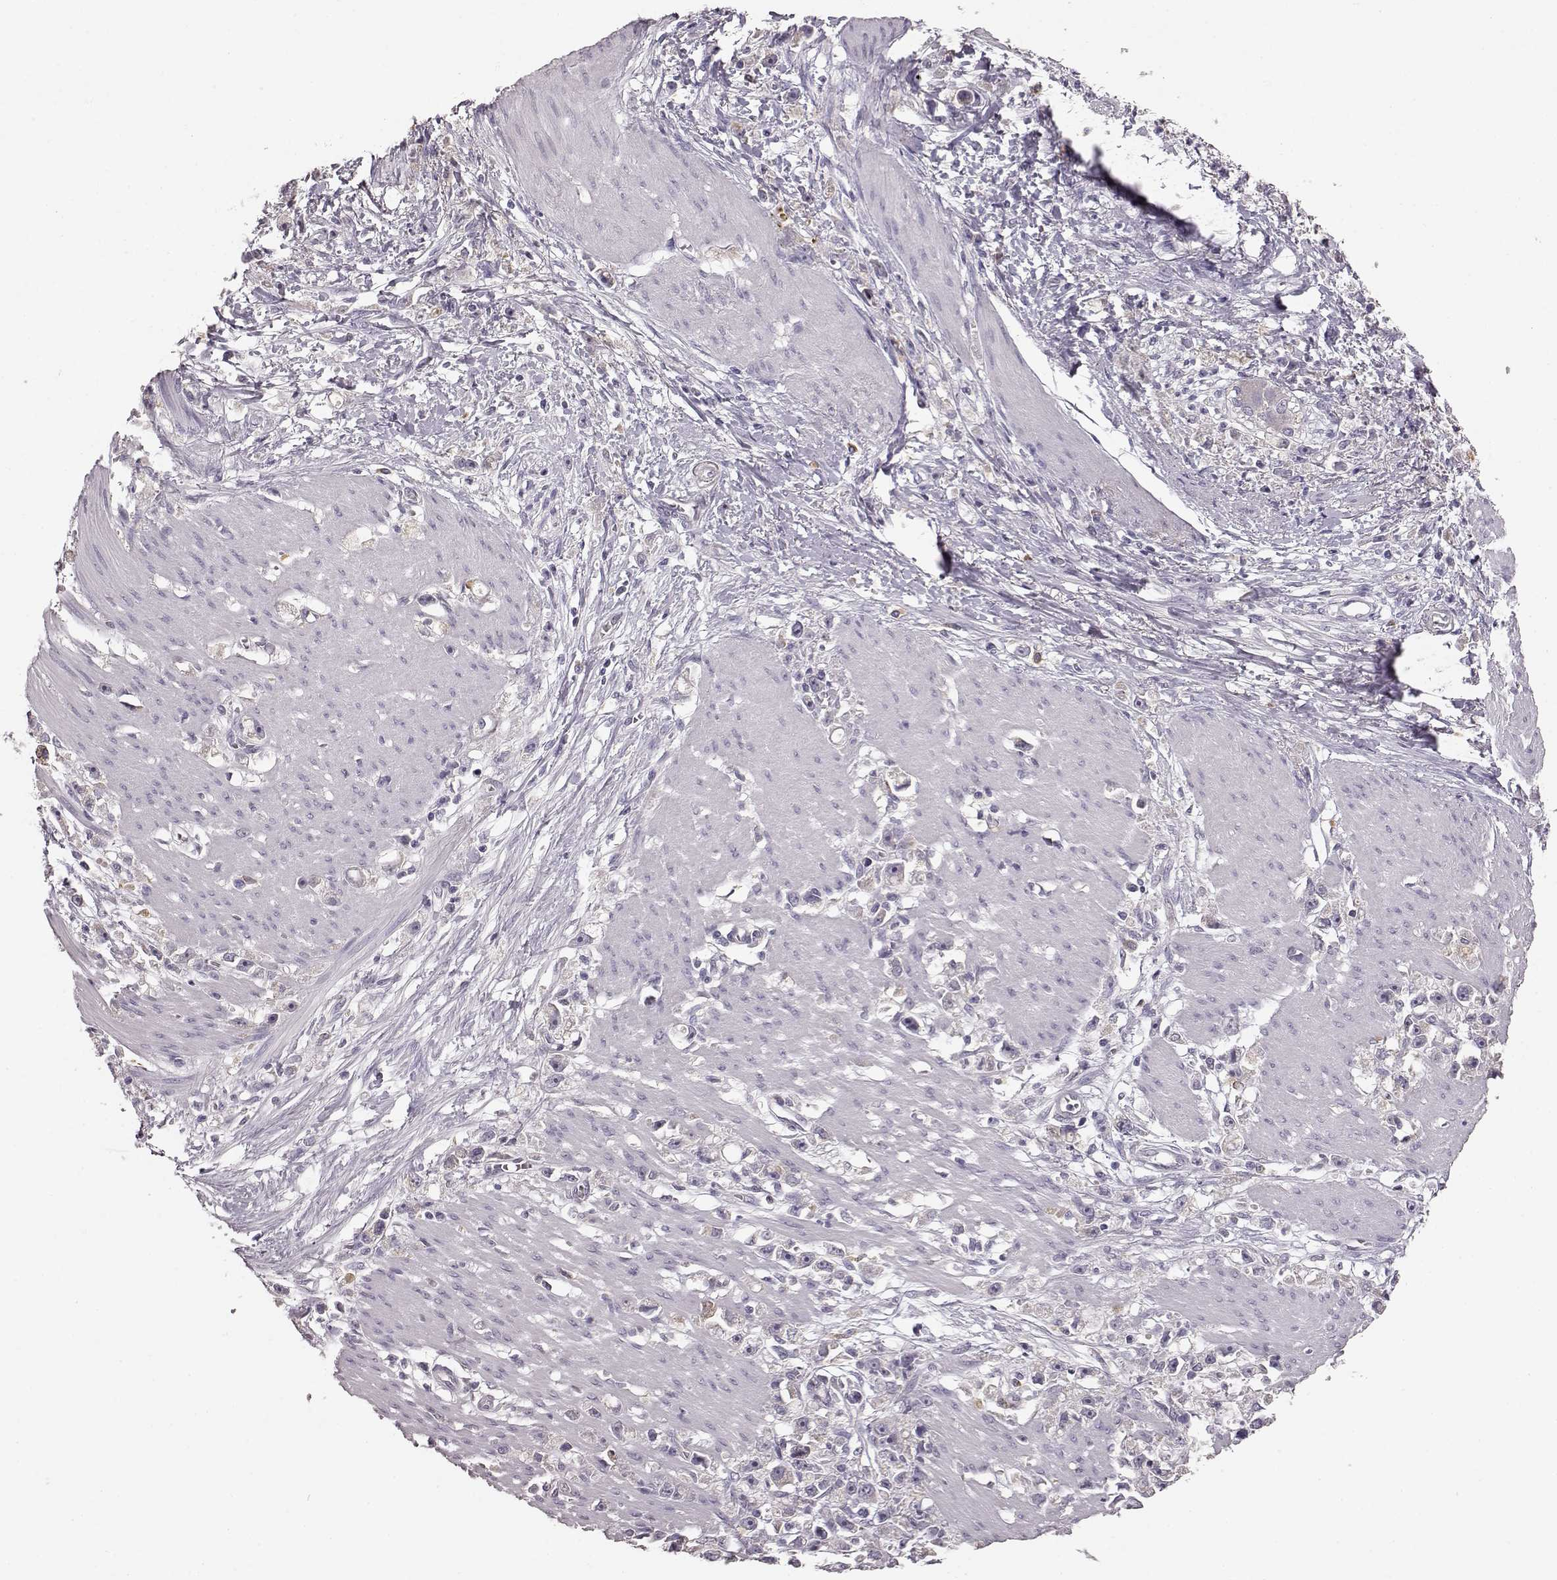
{"staining": {"intensity": "weak", "quantity": ">75%", "location": "cytoplasmic/membranous"}, "tissue": "stomach cancer", "cell_type": "Tumor cells", "image_type": "cancer", "snomed": [{"axis": "morphology", "description": "Adenocarcinoma, NOS"}, {"axis": "topography", "description": "Stomach"}], "caption": "Protein analysis of stomach cancer (adenocarcinoma) tissue demonstrates weak cytoplasmic/membranous positivity in approximately >75% of tumor cells. (Brightfield microscopy of DAB IHC at high magnification).", "gene": "GHR", "patient": {"sex": "female", "age": 59}}